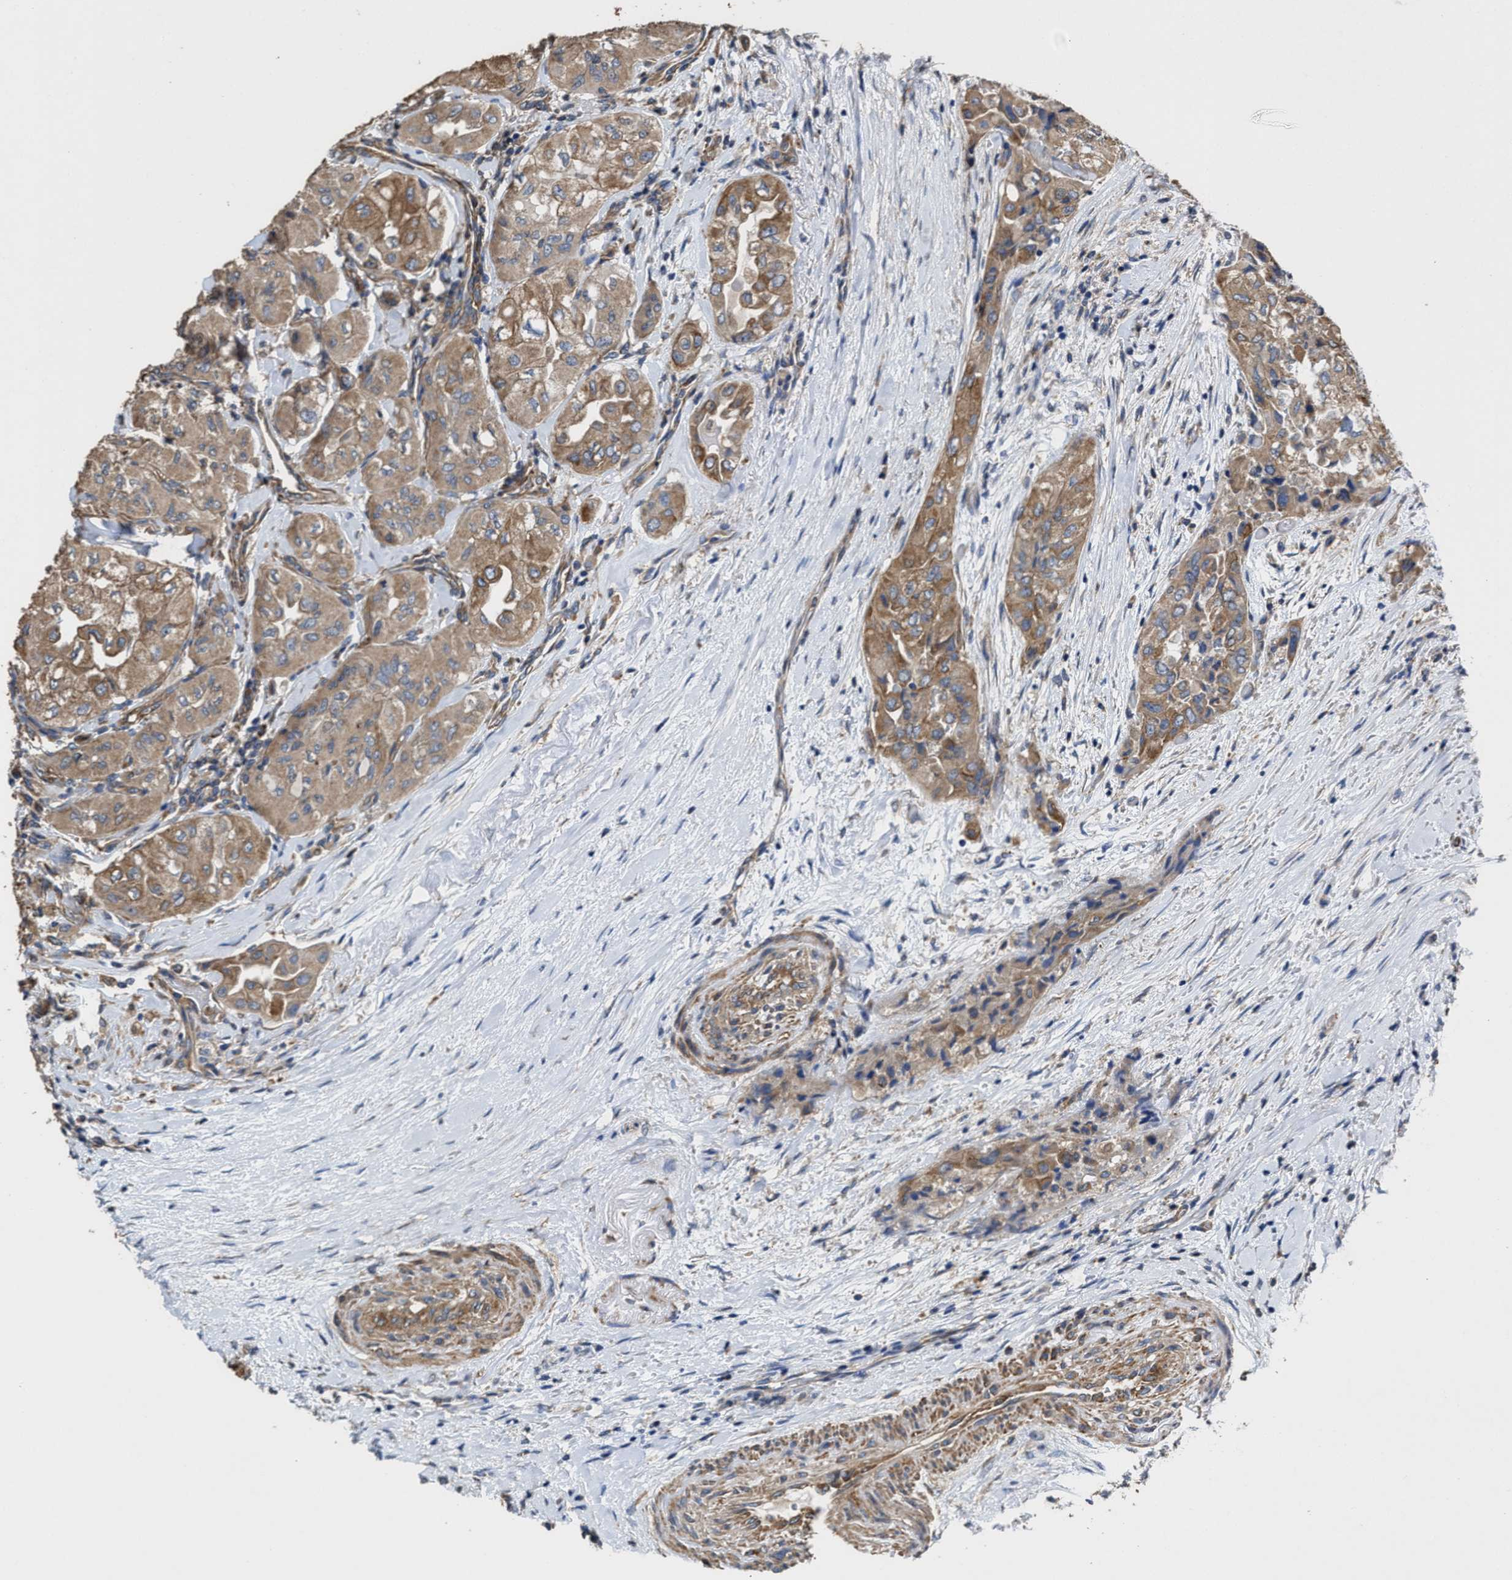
{"staining": {"intensity": "moderate", "quantity": ">75%", "location": "cytoplasmic/membranous"}, "tissue": "thyroid cancer", "cell_type": "Tumor cells", "image_type": "cancer", "snomed": [{"axis": "morphology", "description": "Papillary adenocarcinoma, NOS"}, {"axis": "topography", "description": "Thyroid gland"}], "caption": "Immunohistochemistry (IHC) staining of thyroid papillary adenocarcinoma, which exhibits medium levels of moderate cytoplasmic/membranous positivity in approximately >75% of tumor cells indicating moderate cytoplasmic/membranous protein positivity. The staining was performed using DAB (brown) for protein detection and nuclei were counterstained in hematoxylin (blue).", "gene": "SFXN4", "patient": {"sex": "female", "age": 59}}